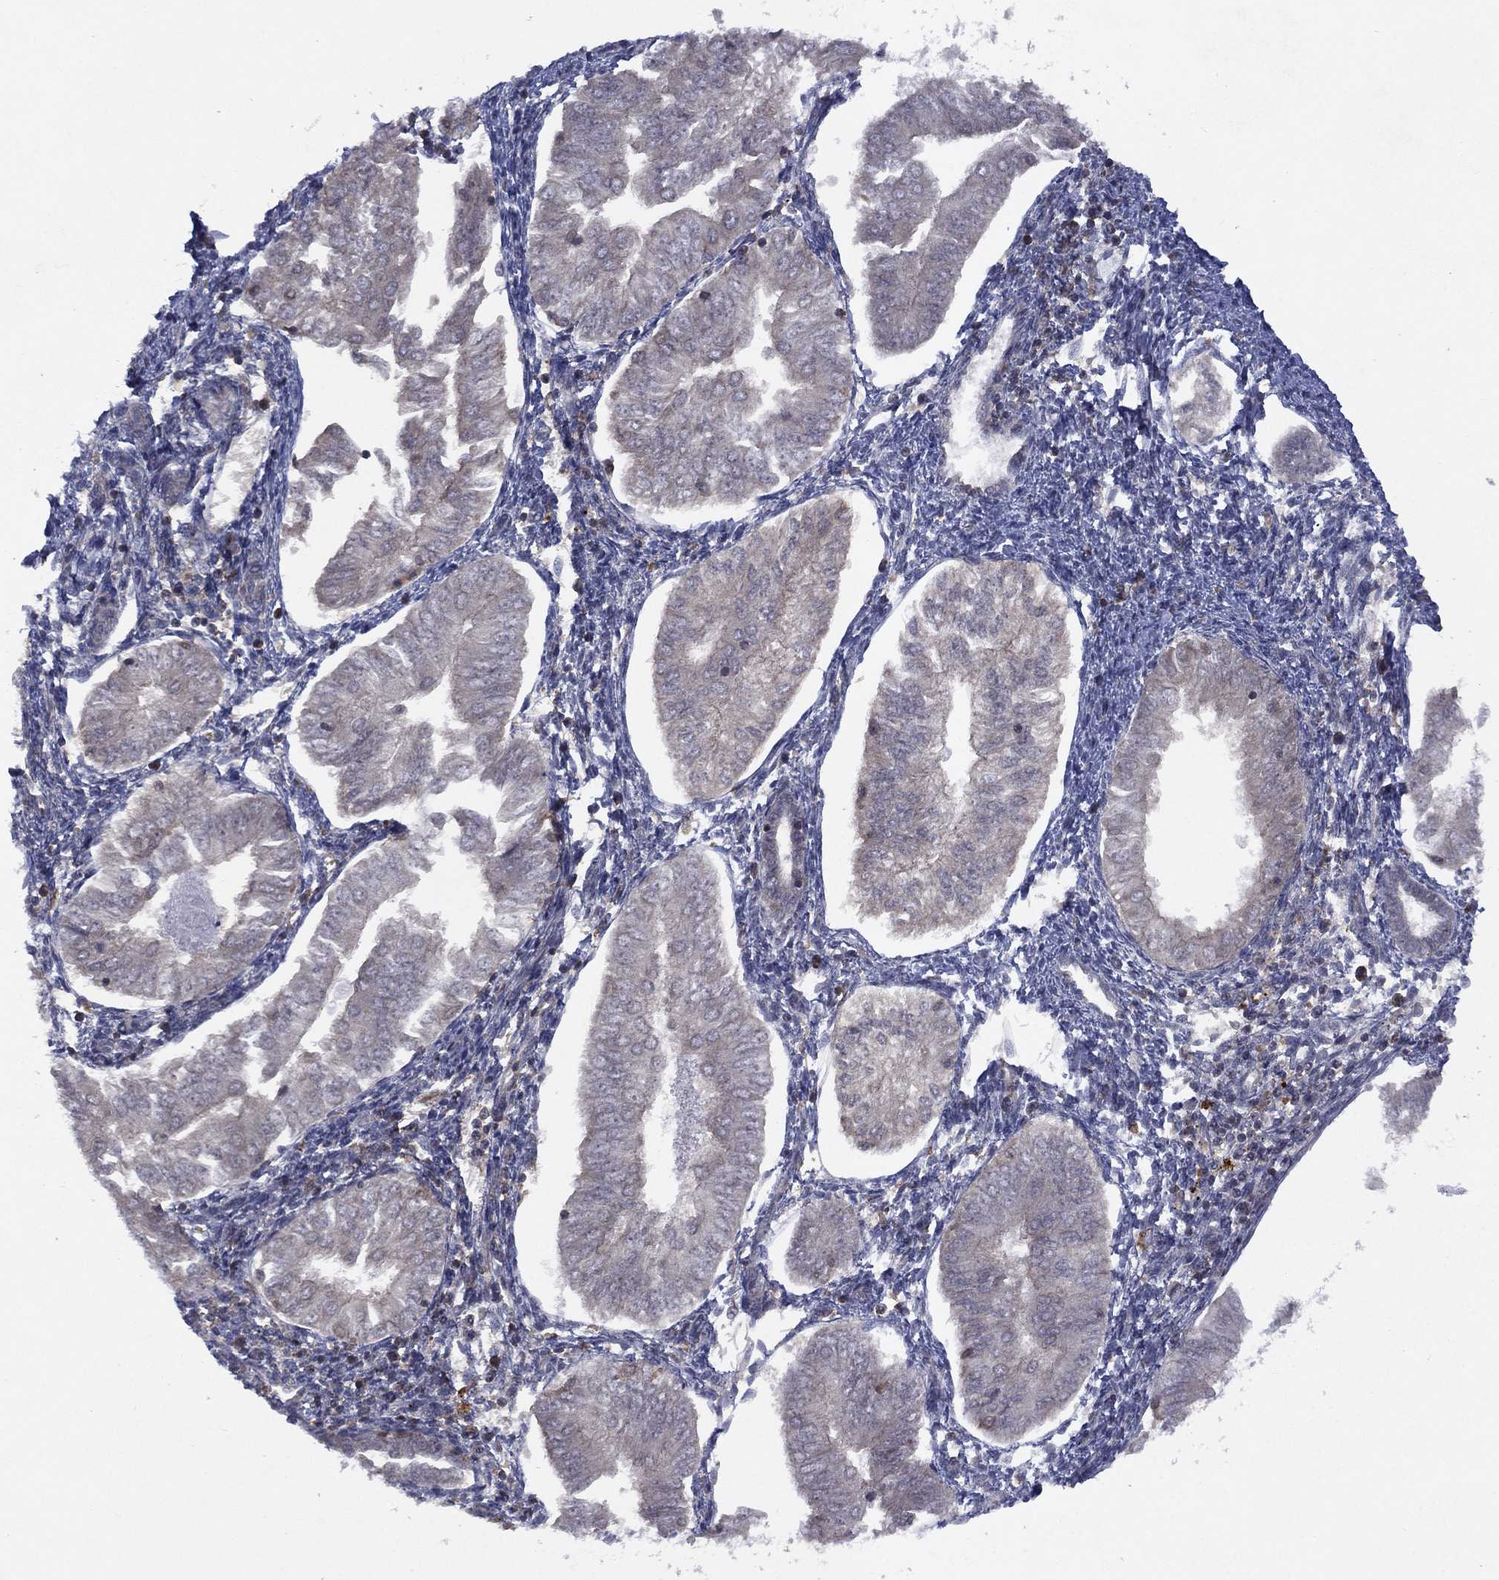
{"staining": {"intensity": "negative", "quantity": "none", "location": "none"}, "tissue": "endometrial cancer", "cell_type": "Tumor cells", "image_type": "cancer", "snomed": [{"axis": "morphology", "description": "Adenocarcinoma, NOS"}, {"axis": "topography", "description": "Endometrium"}], "caption": "Immunohistochemistry (IHC) micrograph of human endometrial adenocarcinoma stained for a protein (brown), which exhibits no expression in tumor cells.", "gene": "DOCK8", "patient": {"sex": "female", "age": 53}}